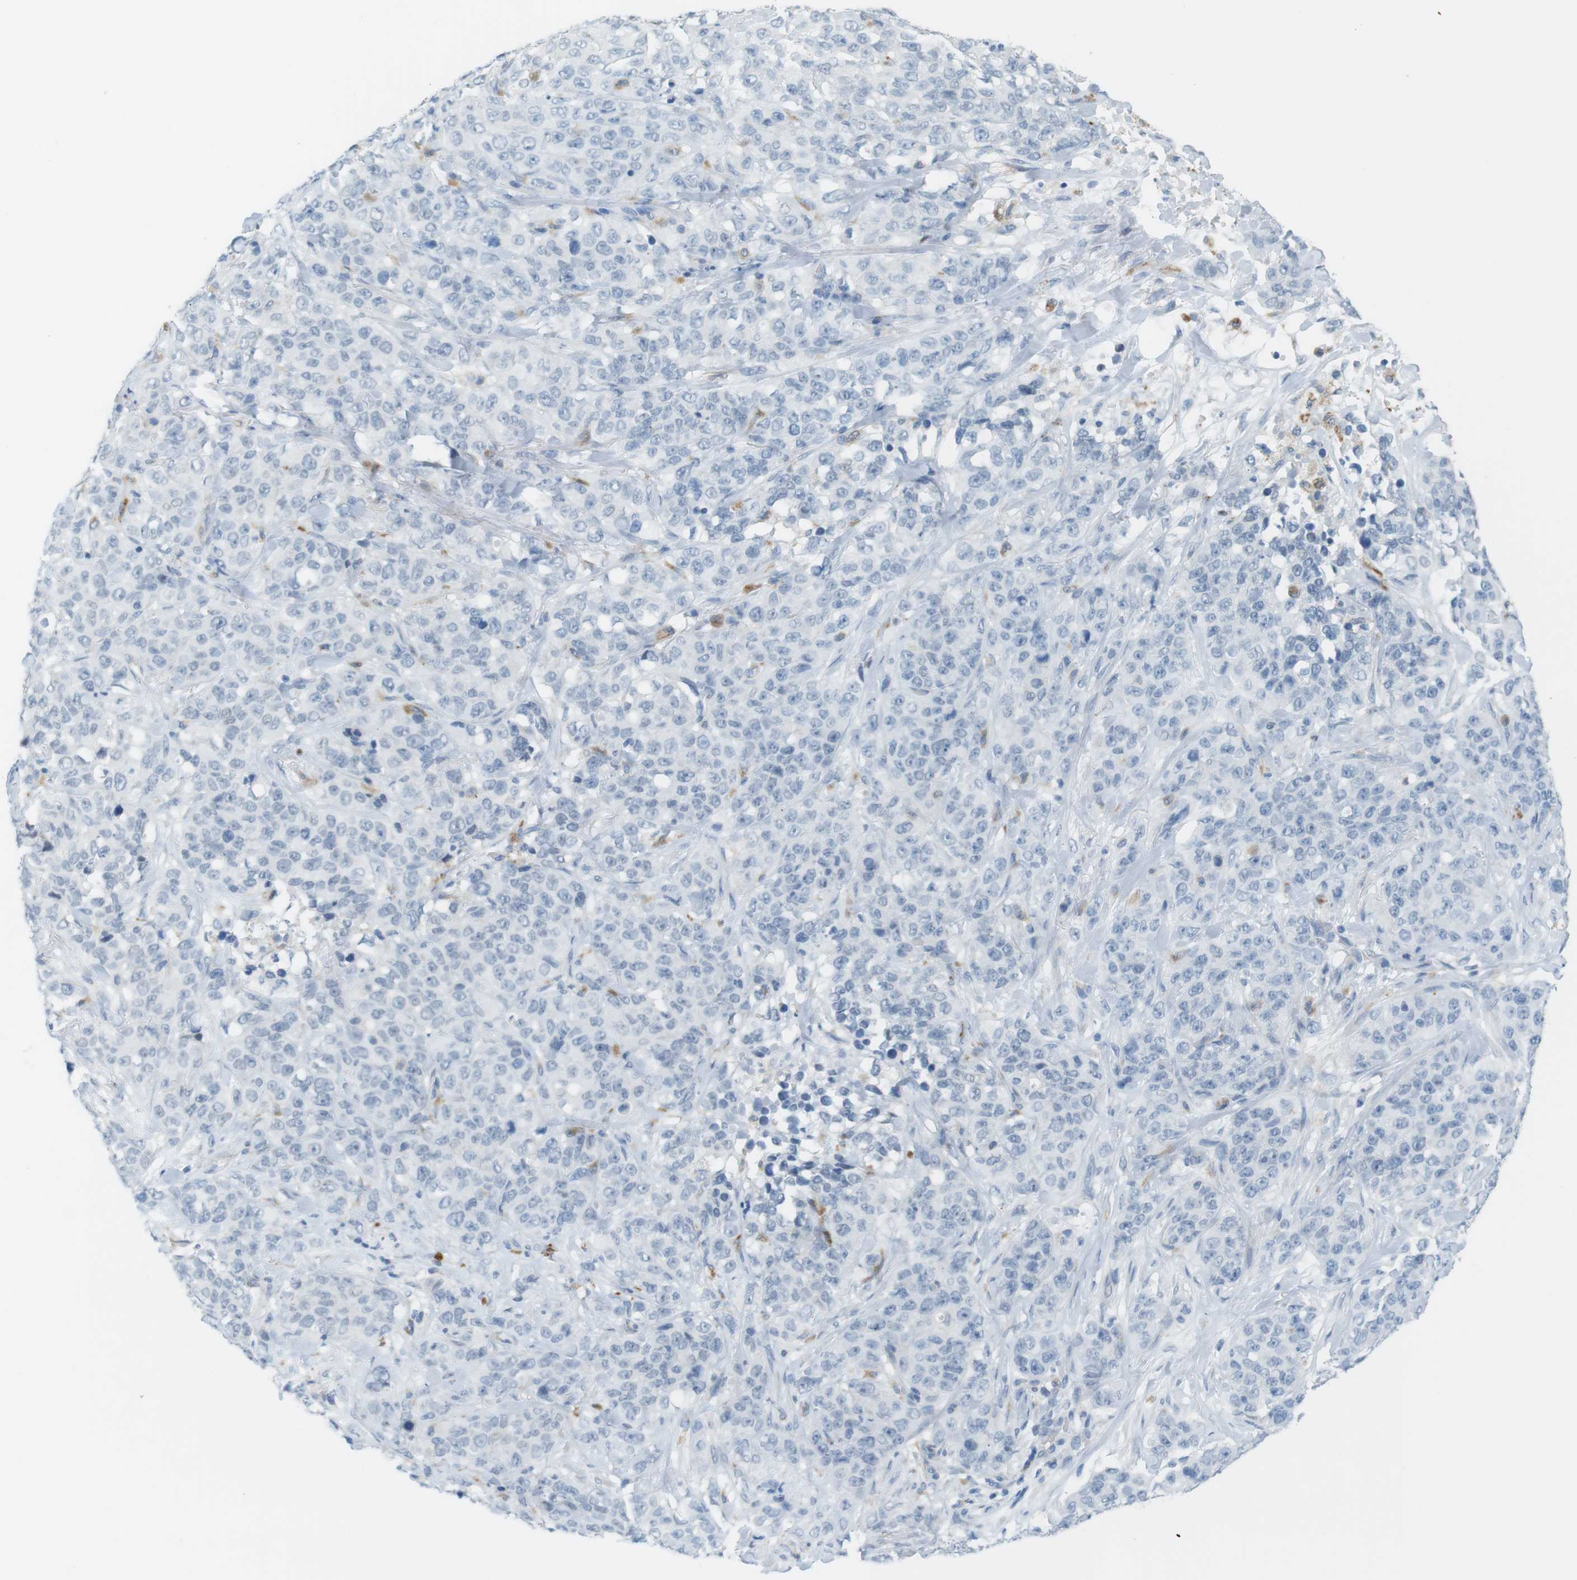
{"staining": {"intensity": "negative", "quantity": "none", "location": "none"}, "tissue": "stomach cancer", "cell_type": "Tumor cells", "image_type": "cancer", "snomed": [{"axis": "morphology", "description": "Adenocarcinoma, NOS"}, {"axis": "topography", "description": "Stomach"}], "caption": "An image of human stomach cancer is negative for staining in tumor cells.", "gene": "YIPF1", "patient": {"sex": "male", "age": 48}}